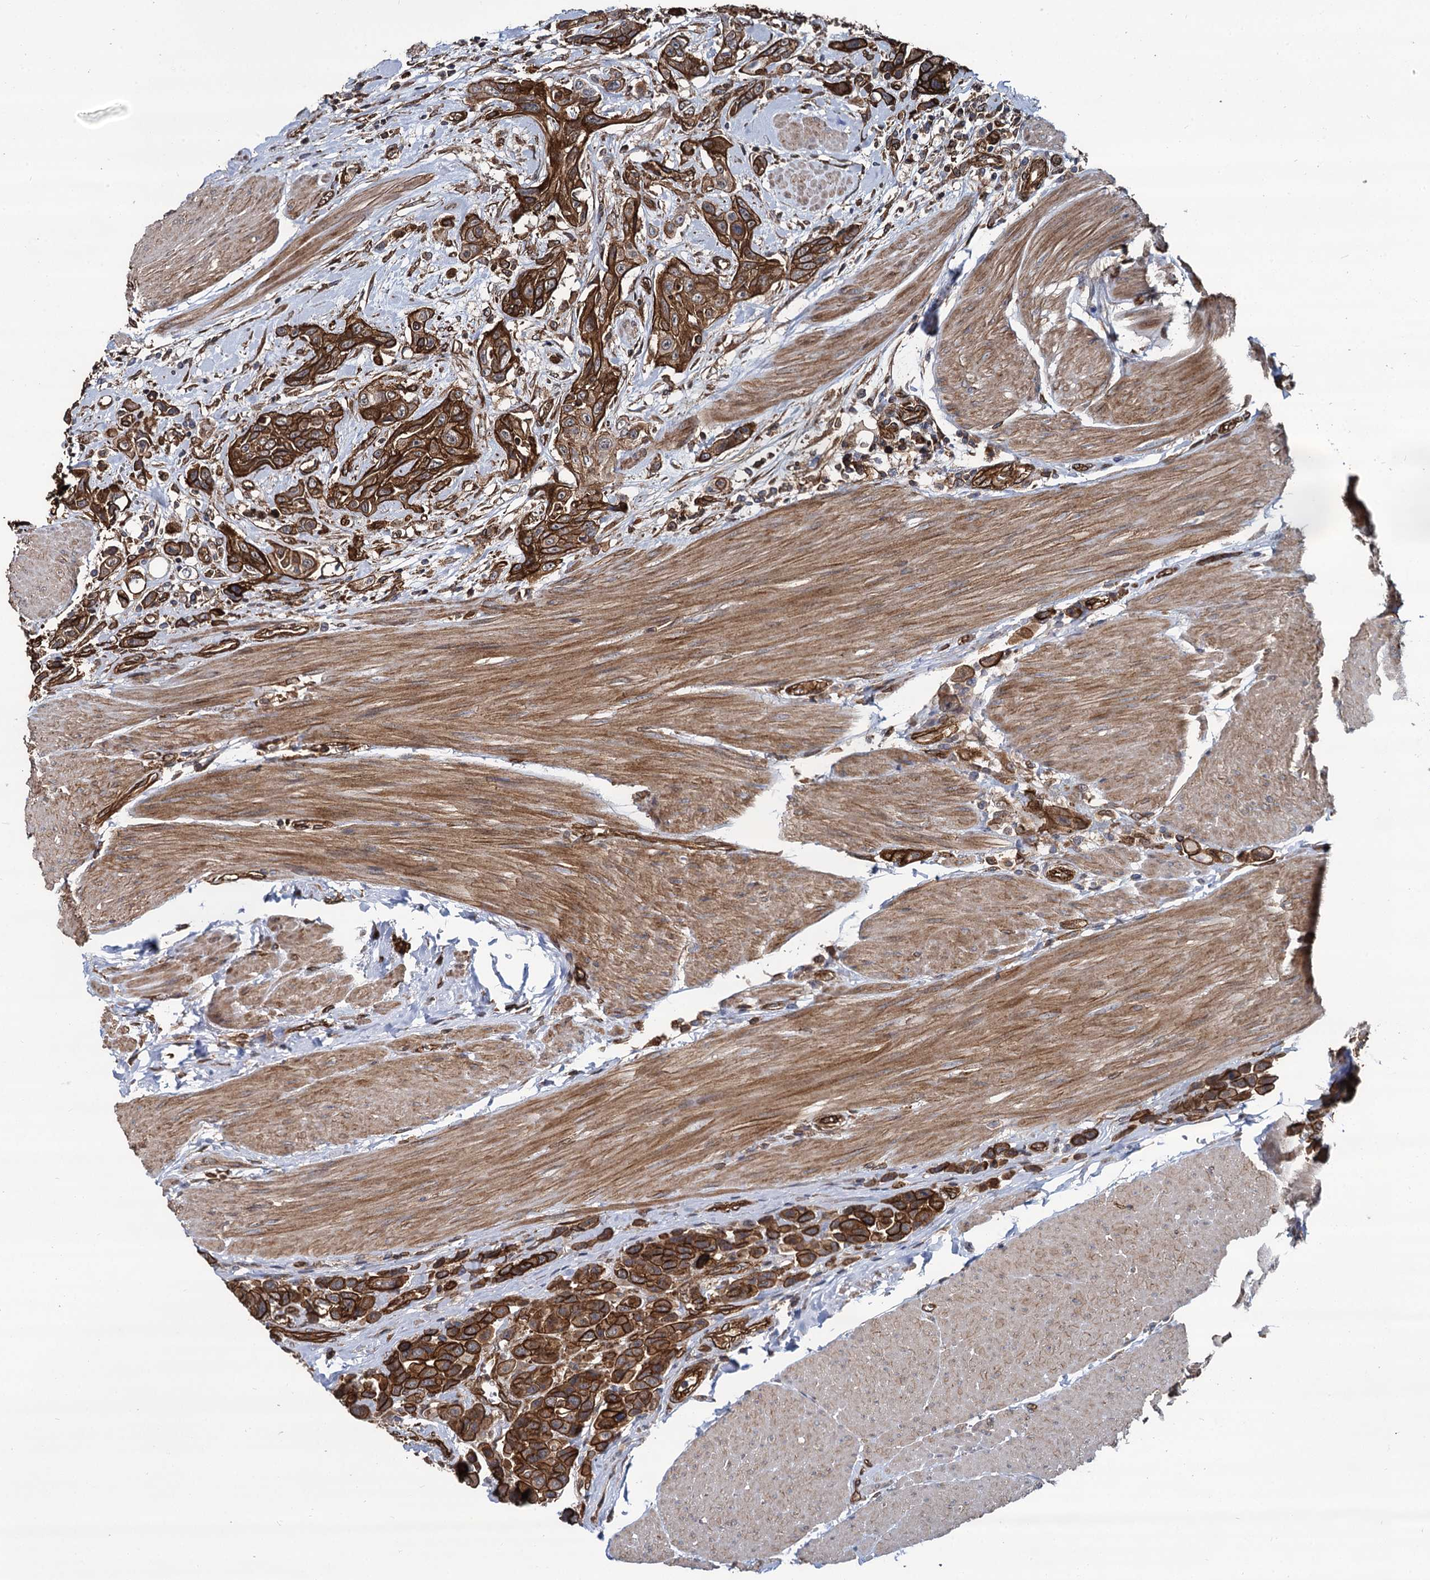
{"staining": {"intensity": "strong", "quantity": ">75%", "location": "cytoplasmic/membranous"}, "tissue": "urothelial cancer", "cell_type": "Tumor cells", "image_type": "cancer", "snomed": [{"axis": "morphology", "description": "Urothelial carcinoma, High grade"}, {"axis": "topography", "description": "Urinary bladder"}], "caption": "A high amount of strong cytoplasmic/membranous staining is appreciated in approximately >75% of tumor cells in urothelial cancer tissue. The staining is performed using DAB (3,3'-diaminobenzidine) brown chromogen to label protein expression. The nuclei are counter-stained blue using hematoxylin.", "gene": "SVIP", "patient": {"sex": "male", "age": 50}}